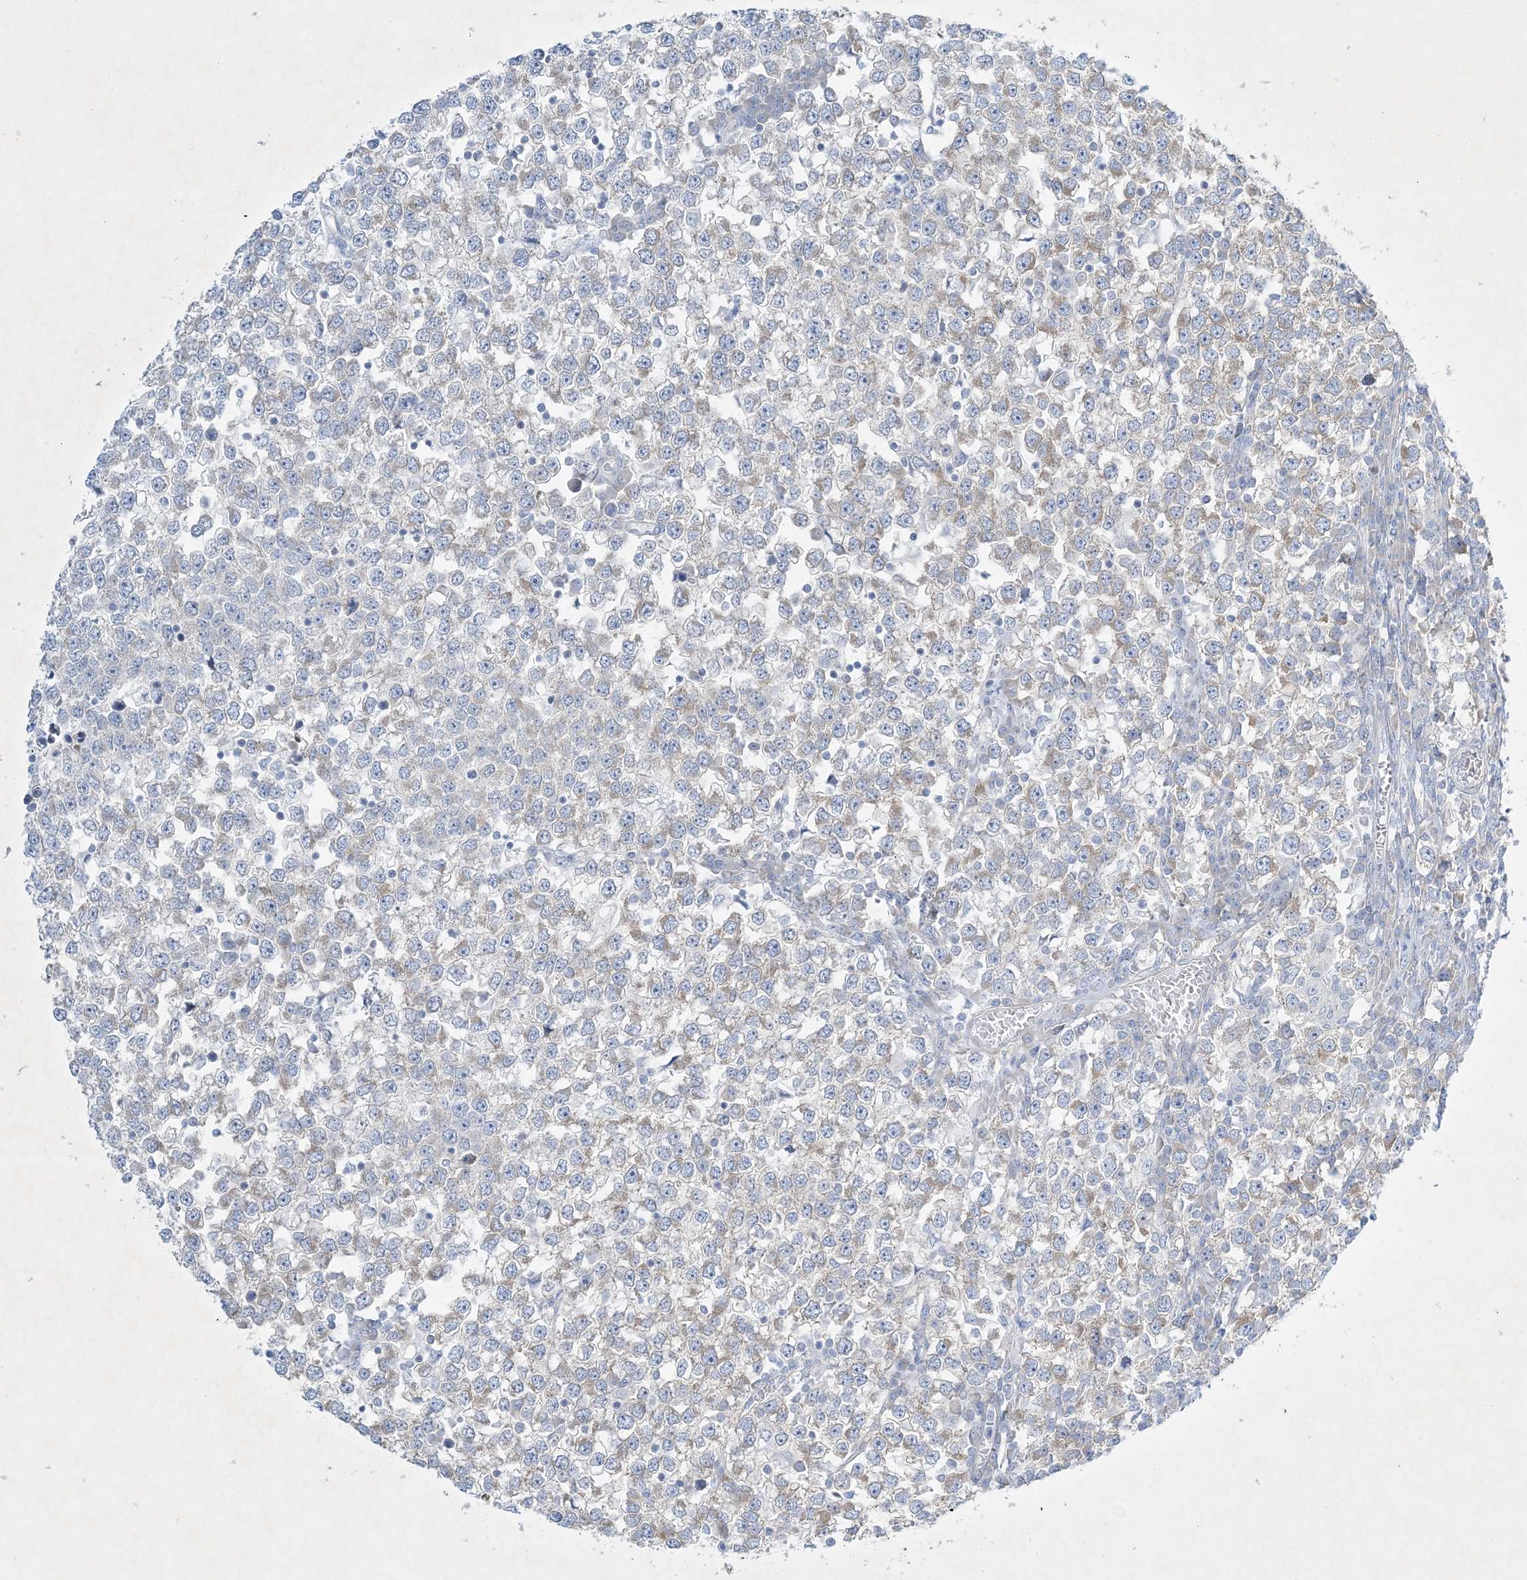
{"staining": {"intensity": "negative", "quantity": "none", "location": "none"}, "tissue": "testis cancer", "cell_type": "Tumor cells", "image_type": "cancer", "snomed": [{"axis": "morphology", "description": "Seminoma, NOS"}, {"axis": "topography", "description": "Testis"}], "caption": "Immunohistochemistry (IHC) of human testis seminoma shows no staining in tumor cells.", "gene": "FARSB", "patient": {"sex": "male", "age": 65}}